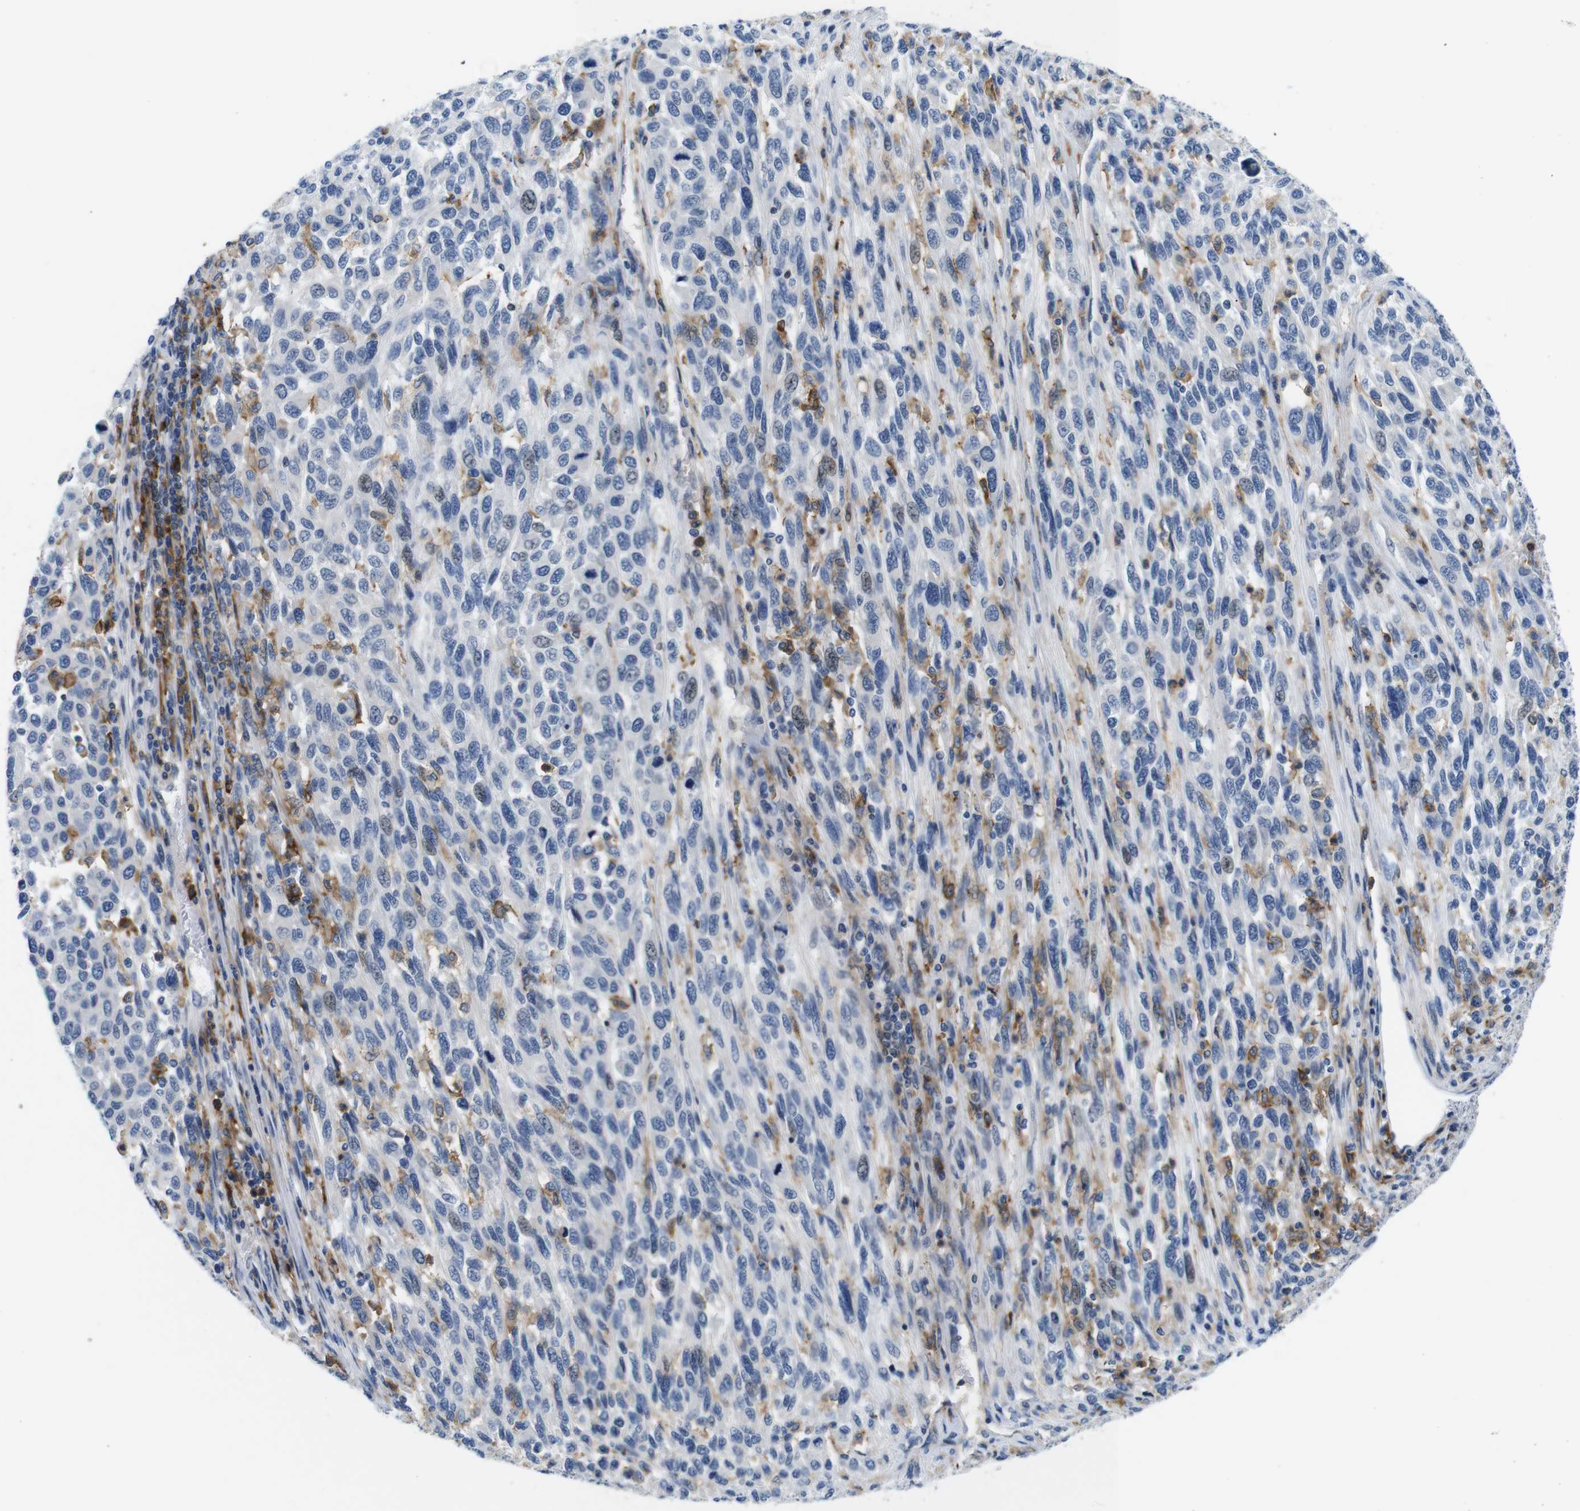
{"staining": {"intensity": "negative", "quantity": "none", "location": "none"}, "tissue": "melanoma", "cell_type": "Tumor cells", "image_type": "cancer", "snomed": [{"axis": "morphology", "description": "Malignant melanoma, Metastatic site"}, {"axis": "topography", "description": "Lymph node"}], "caption": "DAB immunohistochemical staining of malignant melanoma (metastatic site) demonstrates no significant staining in tumor cells.", "gene": "CD300C", "patient": {"sex": "male", "age": 61}}